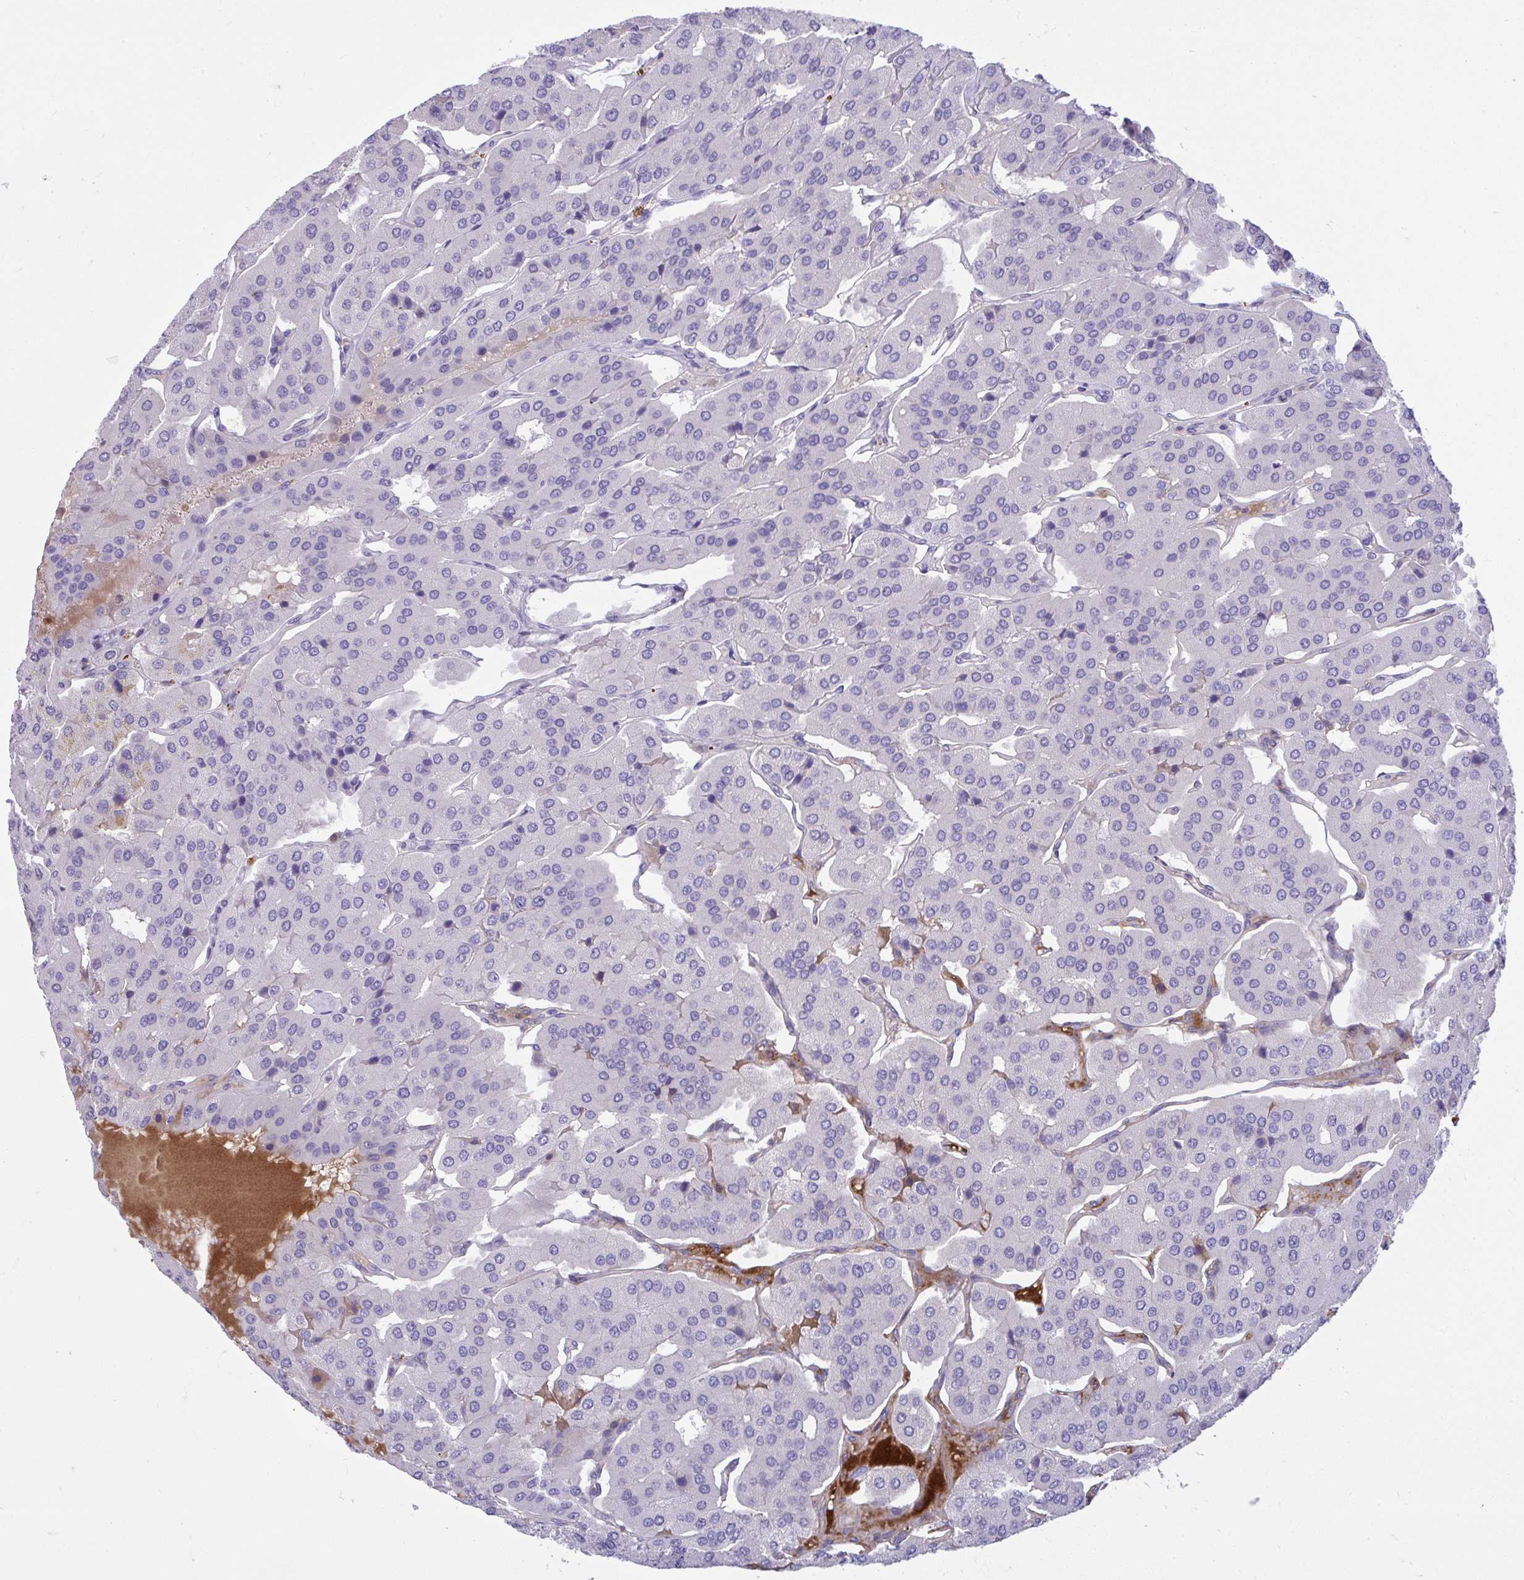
{"staining": {"intensity": "negative", "quantity": "none", "location": "none"}, "tissue": "parathyroid gland", "cell_type": "Glandular cells", "image_type": "normal", "snomed": [{"axis": "morphology", "description": "Normal tissue, NOS"}, {"axis": "morphology", "description": "Adenoma, NOS"}, {"axis": "topography", "description": "Parathyroid gland"}], "caption": "Immunohistochemistry (IHC) of unremarkable human parathyroid gland exhibits no expression in glandular cells. Nuclei are stained in blue.", "gene": "PIGZ", "patient": {"sex": "female", "age": 86}}